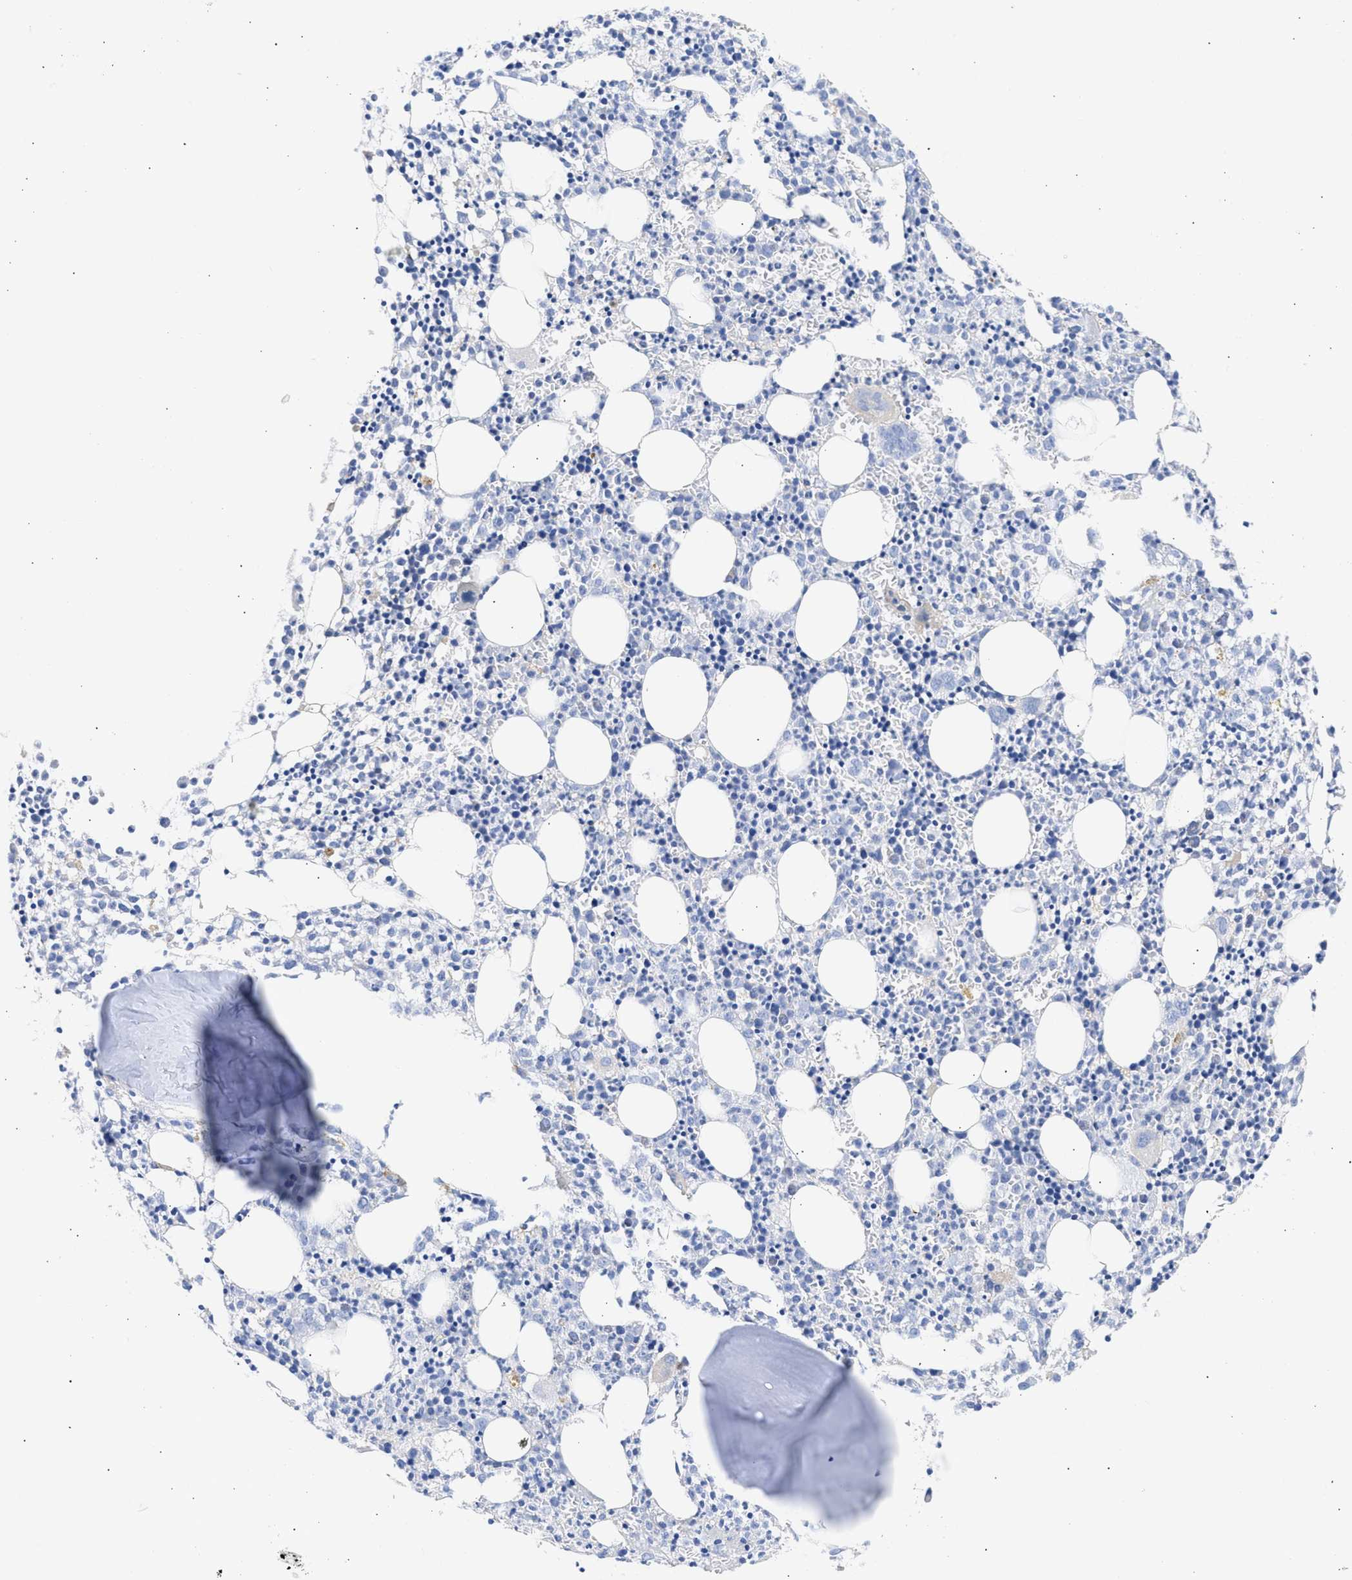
{"staining": {"intensity": "negative", "quantity": "none", "location": "none"}, "tissue": "bone marrow", "cell_type": "Hematopoietic cells", "image_type": "normal", "snomed": [{"axis": "morphology", "description": "Normal tissue, NOS"}, {"axis": "morphology", "description": "Inflammation, NOS"}, {"axis": "topography", "description": "Bone marrow"}], "caption": "The photomicrograph reveals no significant positivity in hematopoietic cells of bone marrow.", "gene": "RSPH1", "patient": {"sex": "male", "age": 25}}